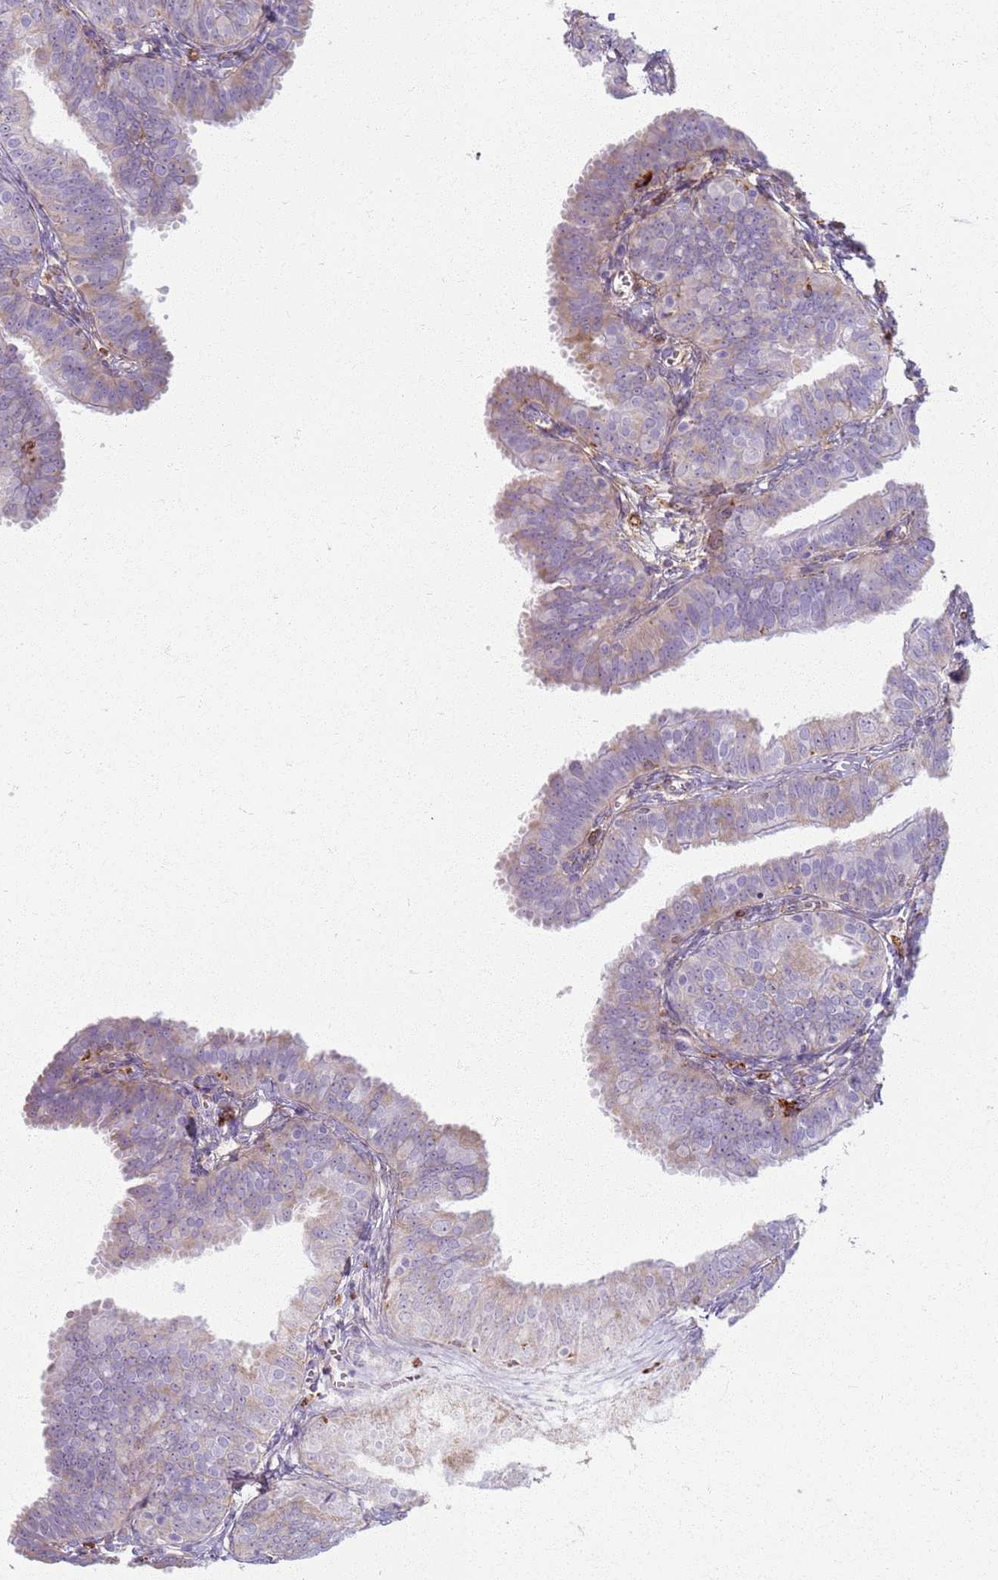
{"staining": {"intensity": "weak", "quantity": "<25%", "location": "cytoplasmic/membranous"}, "tissue": "fallopian tube", "cell_type": "Glandular cells", "image_type": "normal", "snomed": [{"axis": "morphology", "description": "Normal tissue, NOS"}, {"axis": "topography", "description": "Fallopian tube"}], "caption": "The IHC micrograph has no significant positivity in glandular cells of fallopian tube. Nuclei are stained in blue.", "gene": "COLGALT1", "patient": {"sex": "female", "age": 35}}